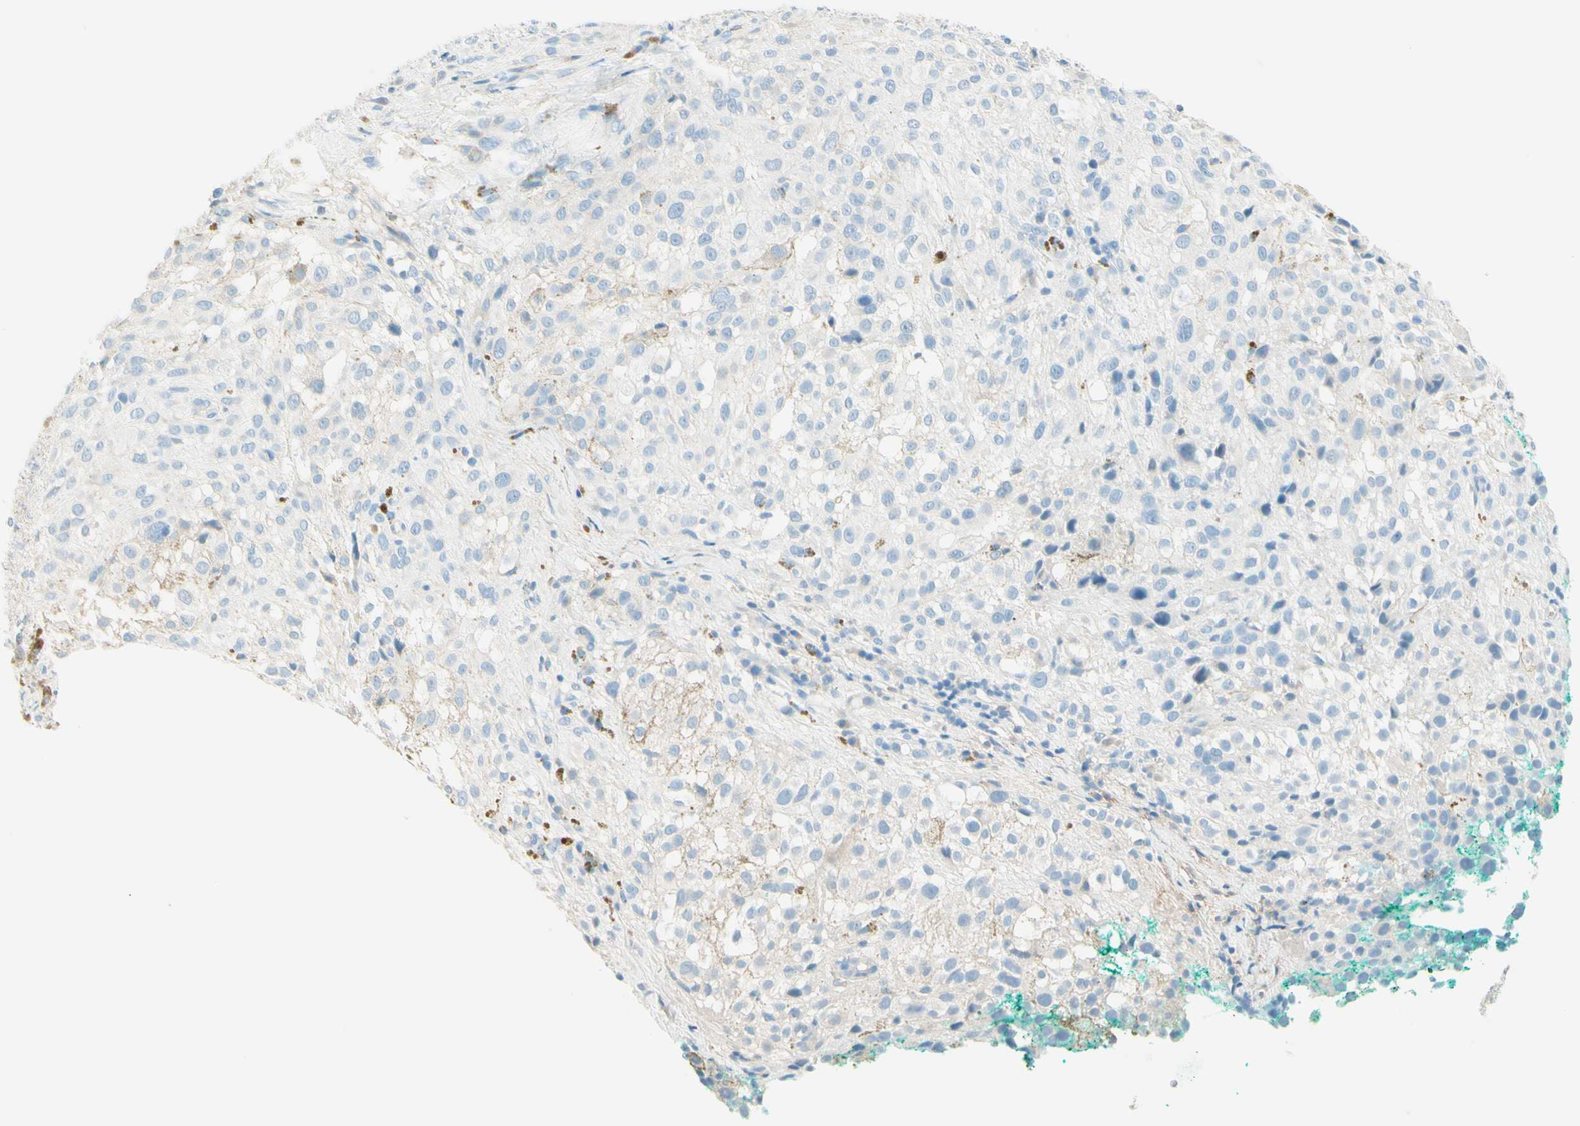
{"staining": {"intensity": "negative", "quantity": "none", "location": "none"}, "tissue": "melanoma", "cell_type": "Tumor cells", "image_type": "cancer", "snomed": [{"axis": "morphology", "description": "Necrosis, NOS"}, {"axis": "morphology", "description": "Malignant melanoma, NOS"}, {"axis": "topography", "description": "Skin"}], "caption": "Immunohistochemical staining of human melanoma demonstrates no significant positivity in tumor cells.", "gene": "NCBP2L", "patient": {"sex": "female", "age": 87}}